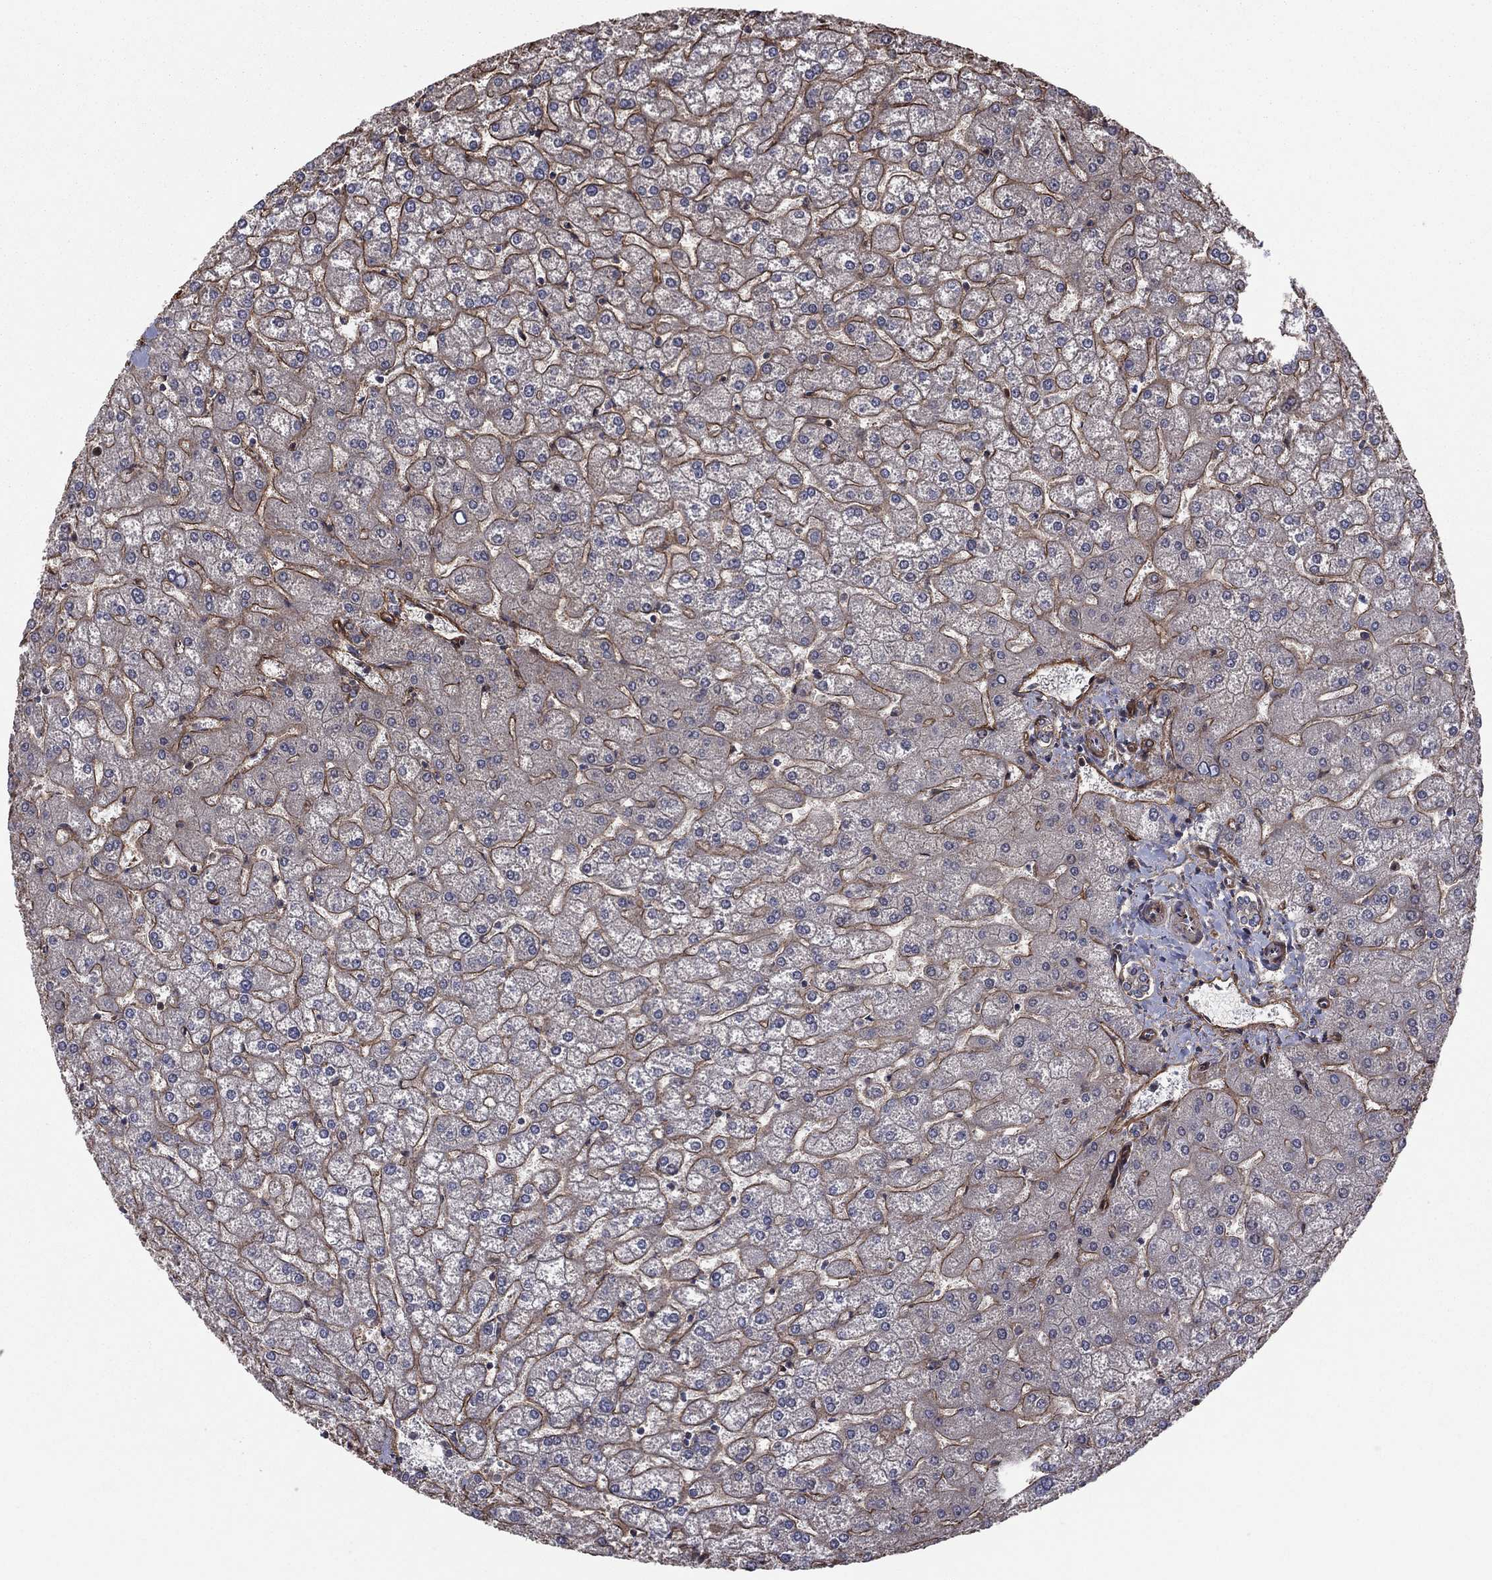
{"staining": {"intensity": "moderate", "quantity": ">75%", "location": "nuclear"}, "tissue": "liver", "cell_type": "Cholangiocytes", "image_type": "normal", "snomed": [{"axis": "morphology", "description": "Normal tissue, NOS"}, {"axis": "topography", "description": "Liver"}], "caption": "Protein expression by immunohistochemistry demonstrates moderate nuclear staining in approximately >75% of cholangiocytes in unremarkable liver.", "gene": "TP53BP1", "patient": {"sex": "female", "age": 32}}